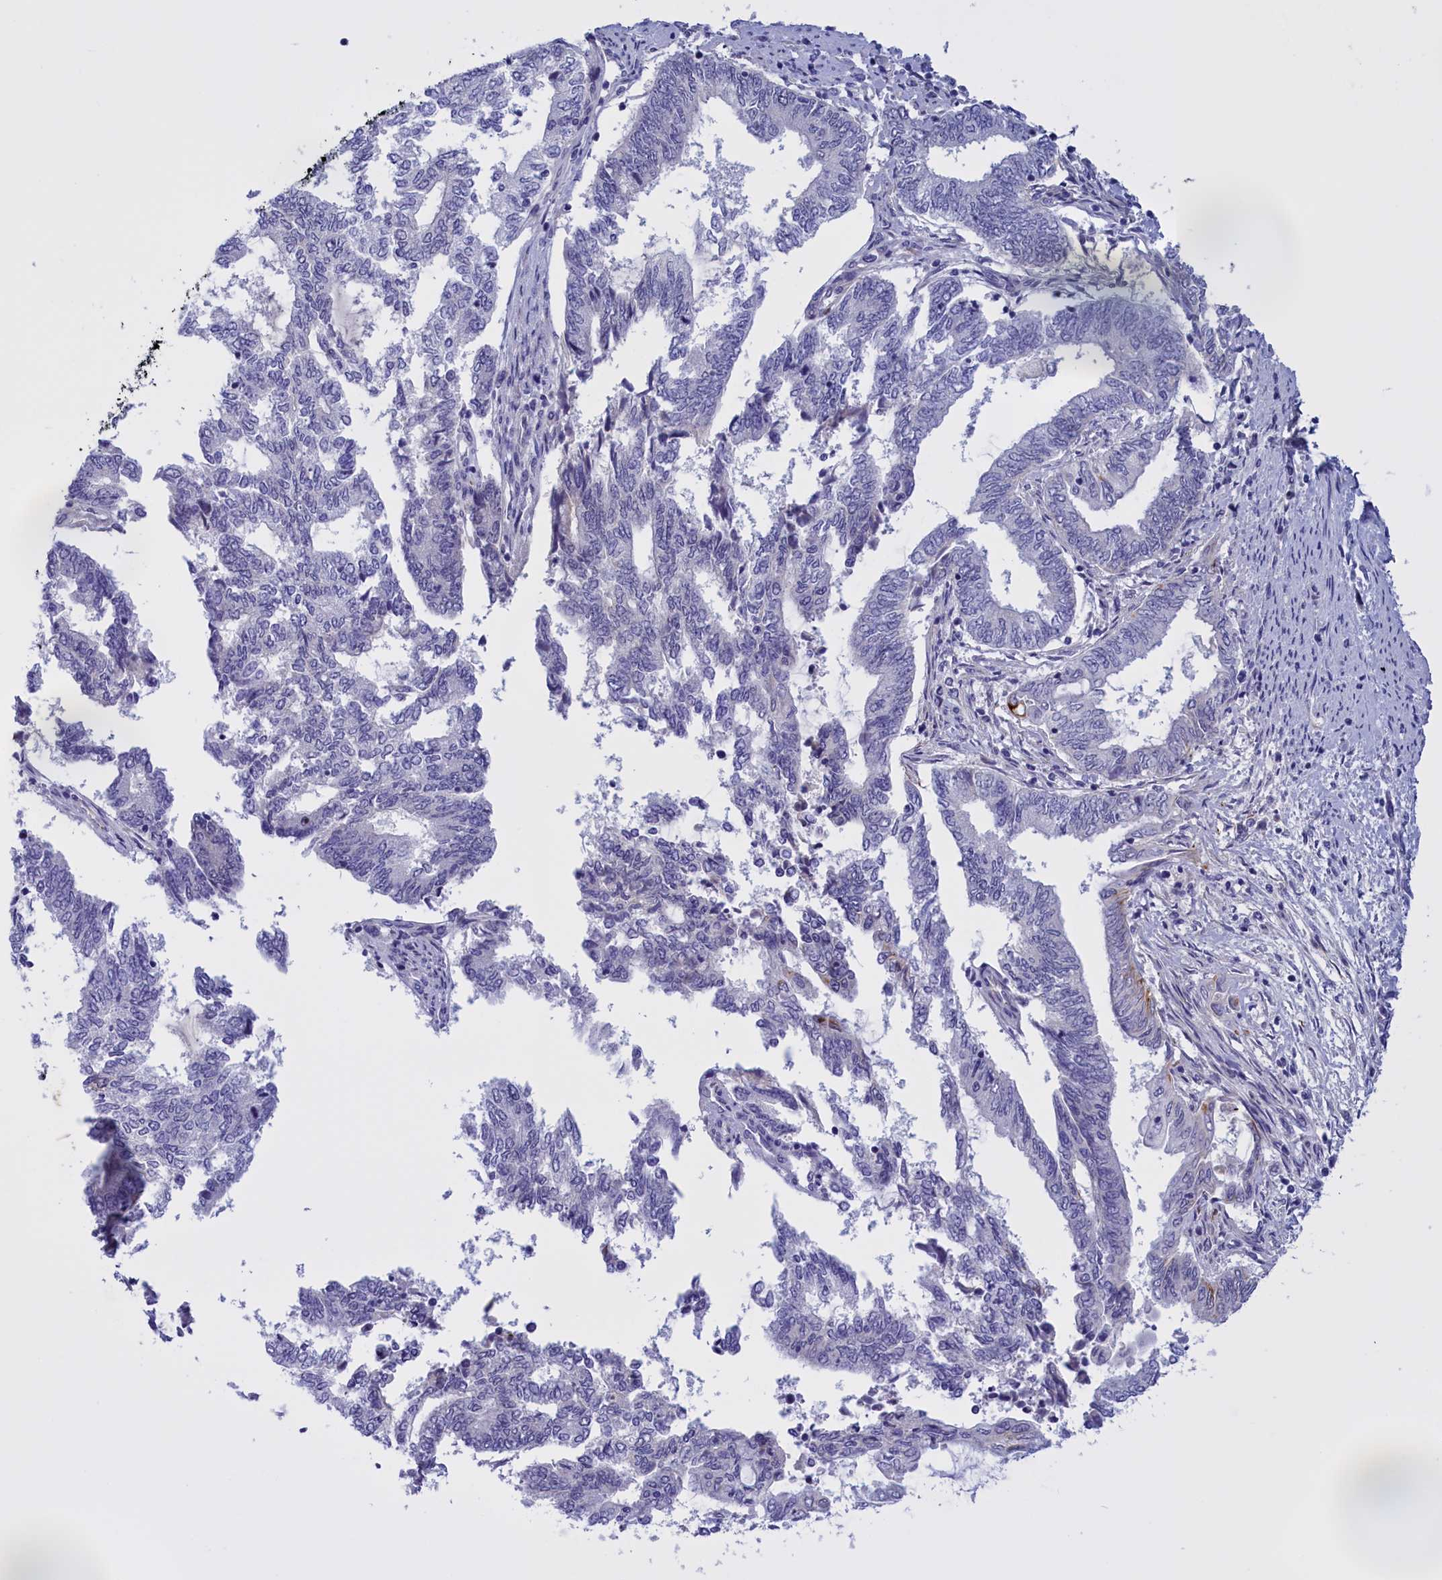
{"staining": {"intensity": "negative", "quantity": "none", "location": "none"}, "tissue": "endometrial cancer", "cell_type": "Tumor cells", "image_type": "cancer", "snomed": [{"axis": "morphology", "description": "Adenocarcinoma, NOS"}, {"axis": "topography", "description": "Uterus"}, {"axis": "topography", "description": "Endometrium"}], "caption": "An image of endometrial cancer stained for a protein reveals no brown staining in tumor cells. (DAB (3,3'-diaminobenzidine) immunohistochemistry (IHC) visualized using brightfield microscopy, high magnification).", "gene": "FAM149B1", "patient": {"sex": "female", "age": 70}}